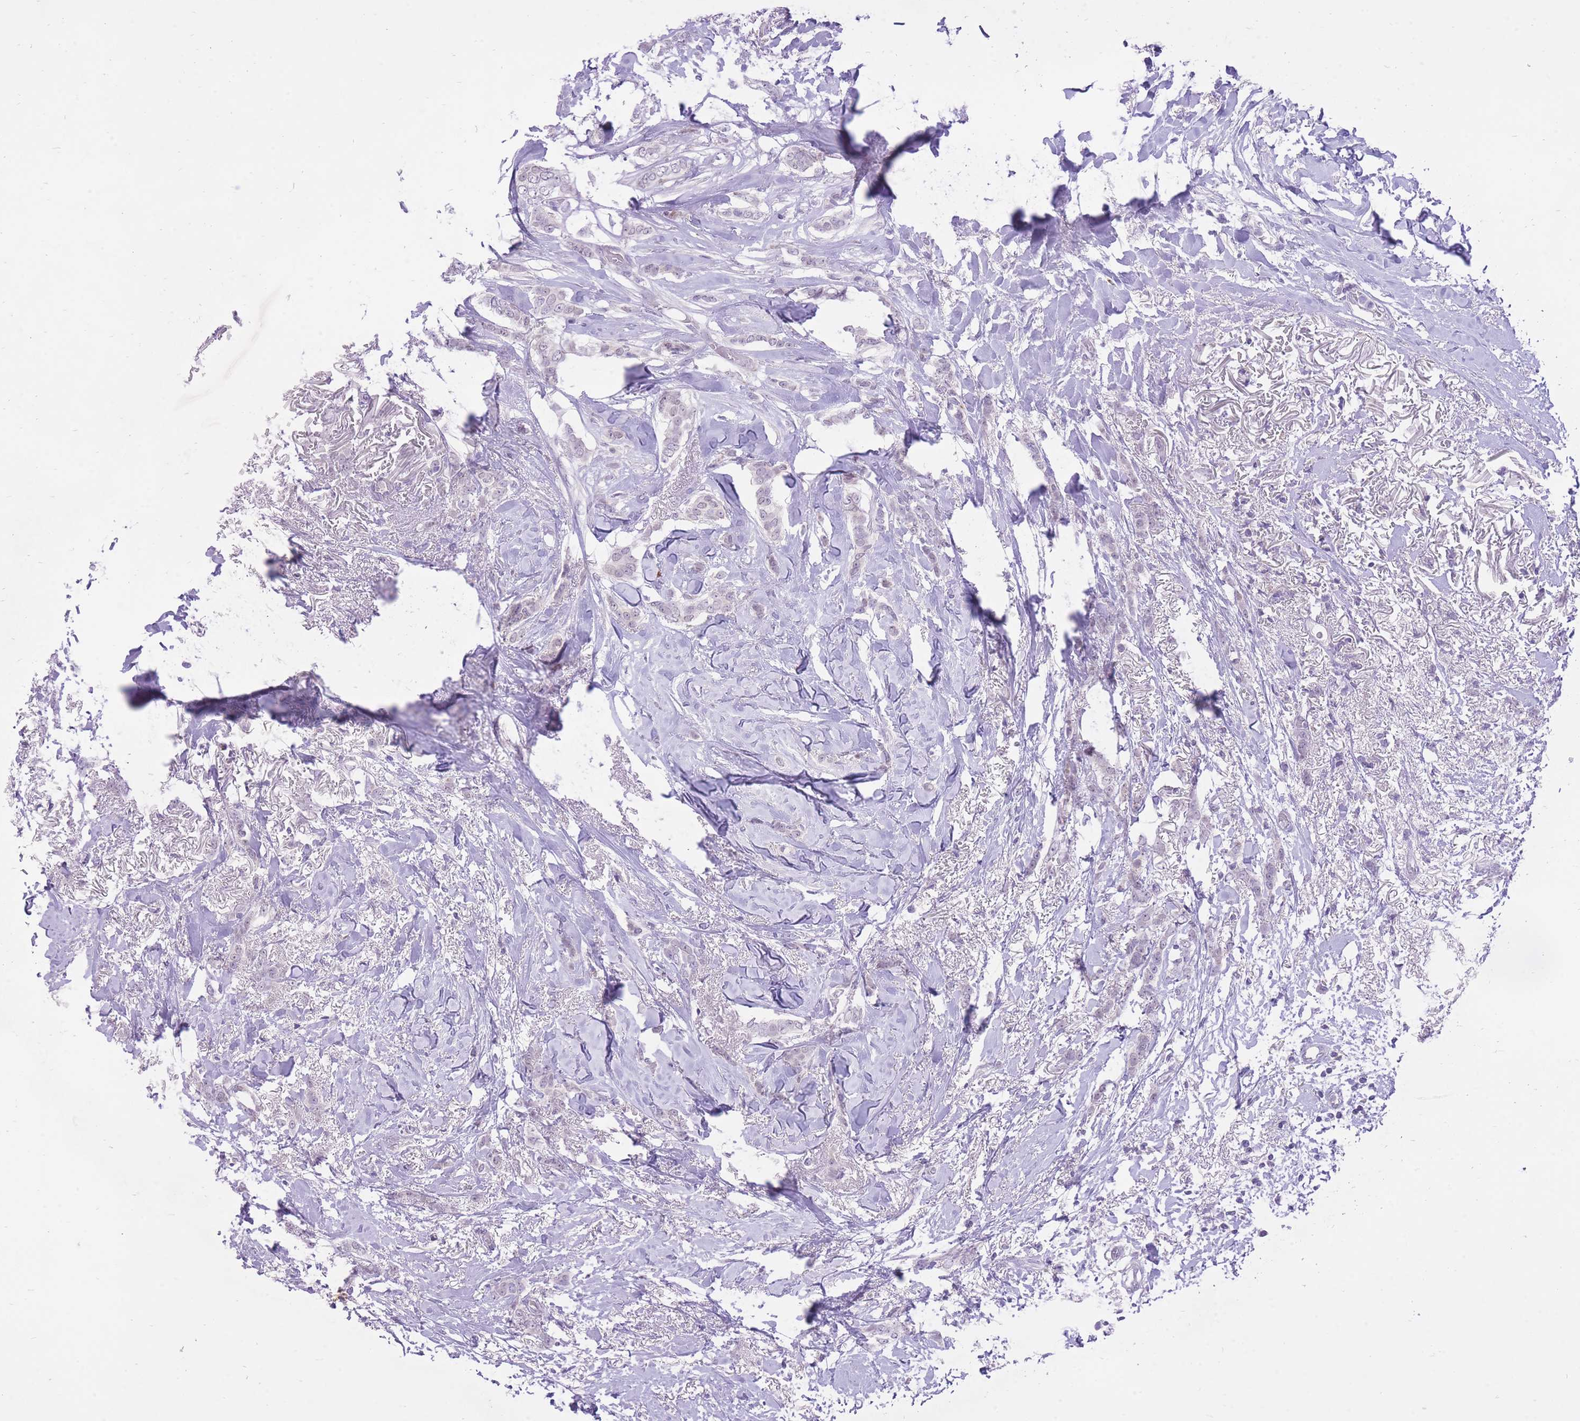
{"staining": {"intensity": "negative", "quantity": "none", "location": "none"}, "tissue": "breast cancer", "cell_type": "Tumor cells", "image_type": "cancer", "snomed": [{"axis": "morphology", "description": "Duct carcinoma"}, {"axis": "topography", "description": "Breast"}], "caption": "A photomicrograph of human breast cancer (invasive ductal carcinoma) is negative for staining in tumor cells.", "gene": "DENND2D", "patient": {"sex": "female", "age": 72}}